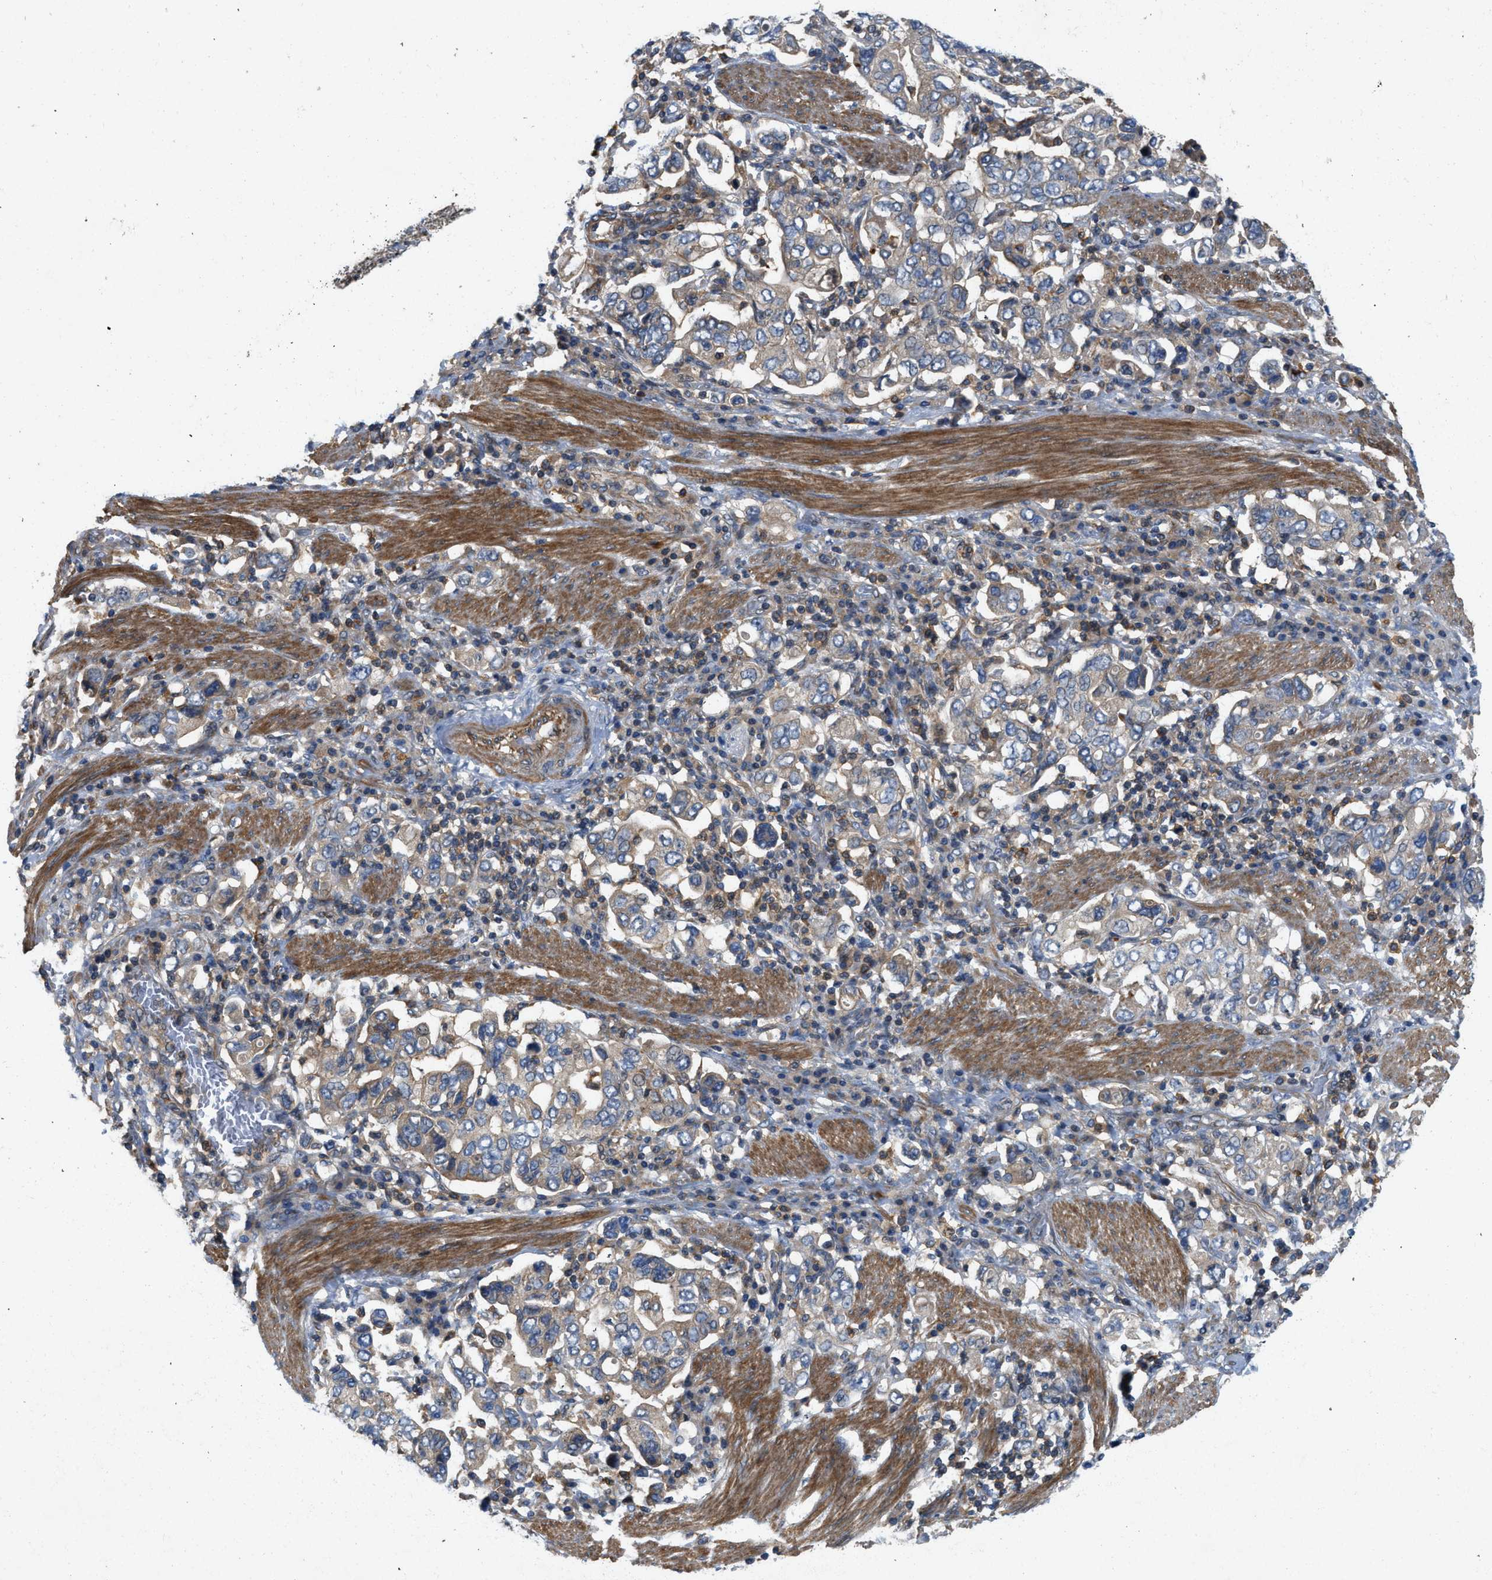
{"staining": {"intensity": "weak", "quantity": "<25%", "location": "cytoplasmic/membranous"}, "tissue": "stomach cancer", "cell_type": "Tumor cells", "image_type": "cancer", "snomed": [{"axis": "morphology", "description": "Adenocarcinoma, NOS"}, {"axis": "topography", "description": "Stomach, upper"}], "caption": "Protein analysis of stomach cancer exhibits no significant expression in tumor cells. (Immunohistochemistry (ihc), brightfield microscopy, high magnification).", "gene": "GPR31", "patient": {"sex": "male", "age": 62}}